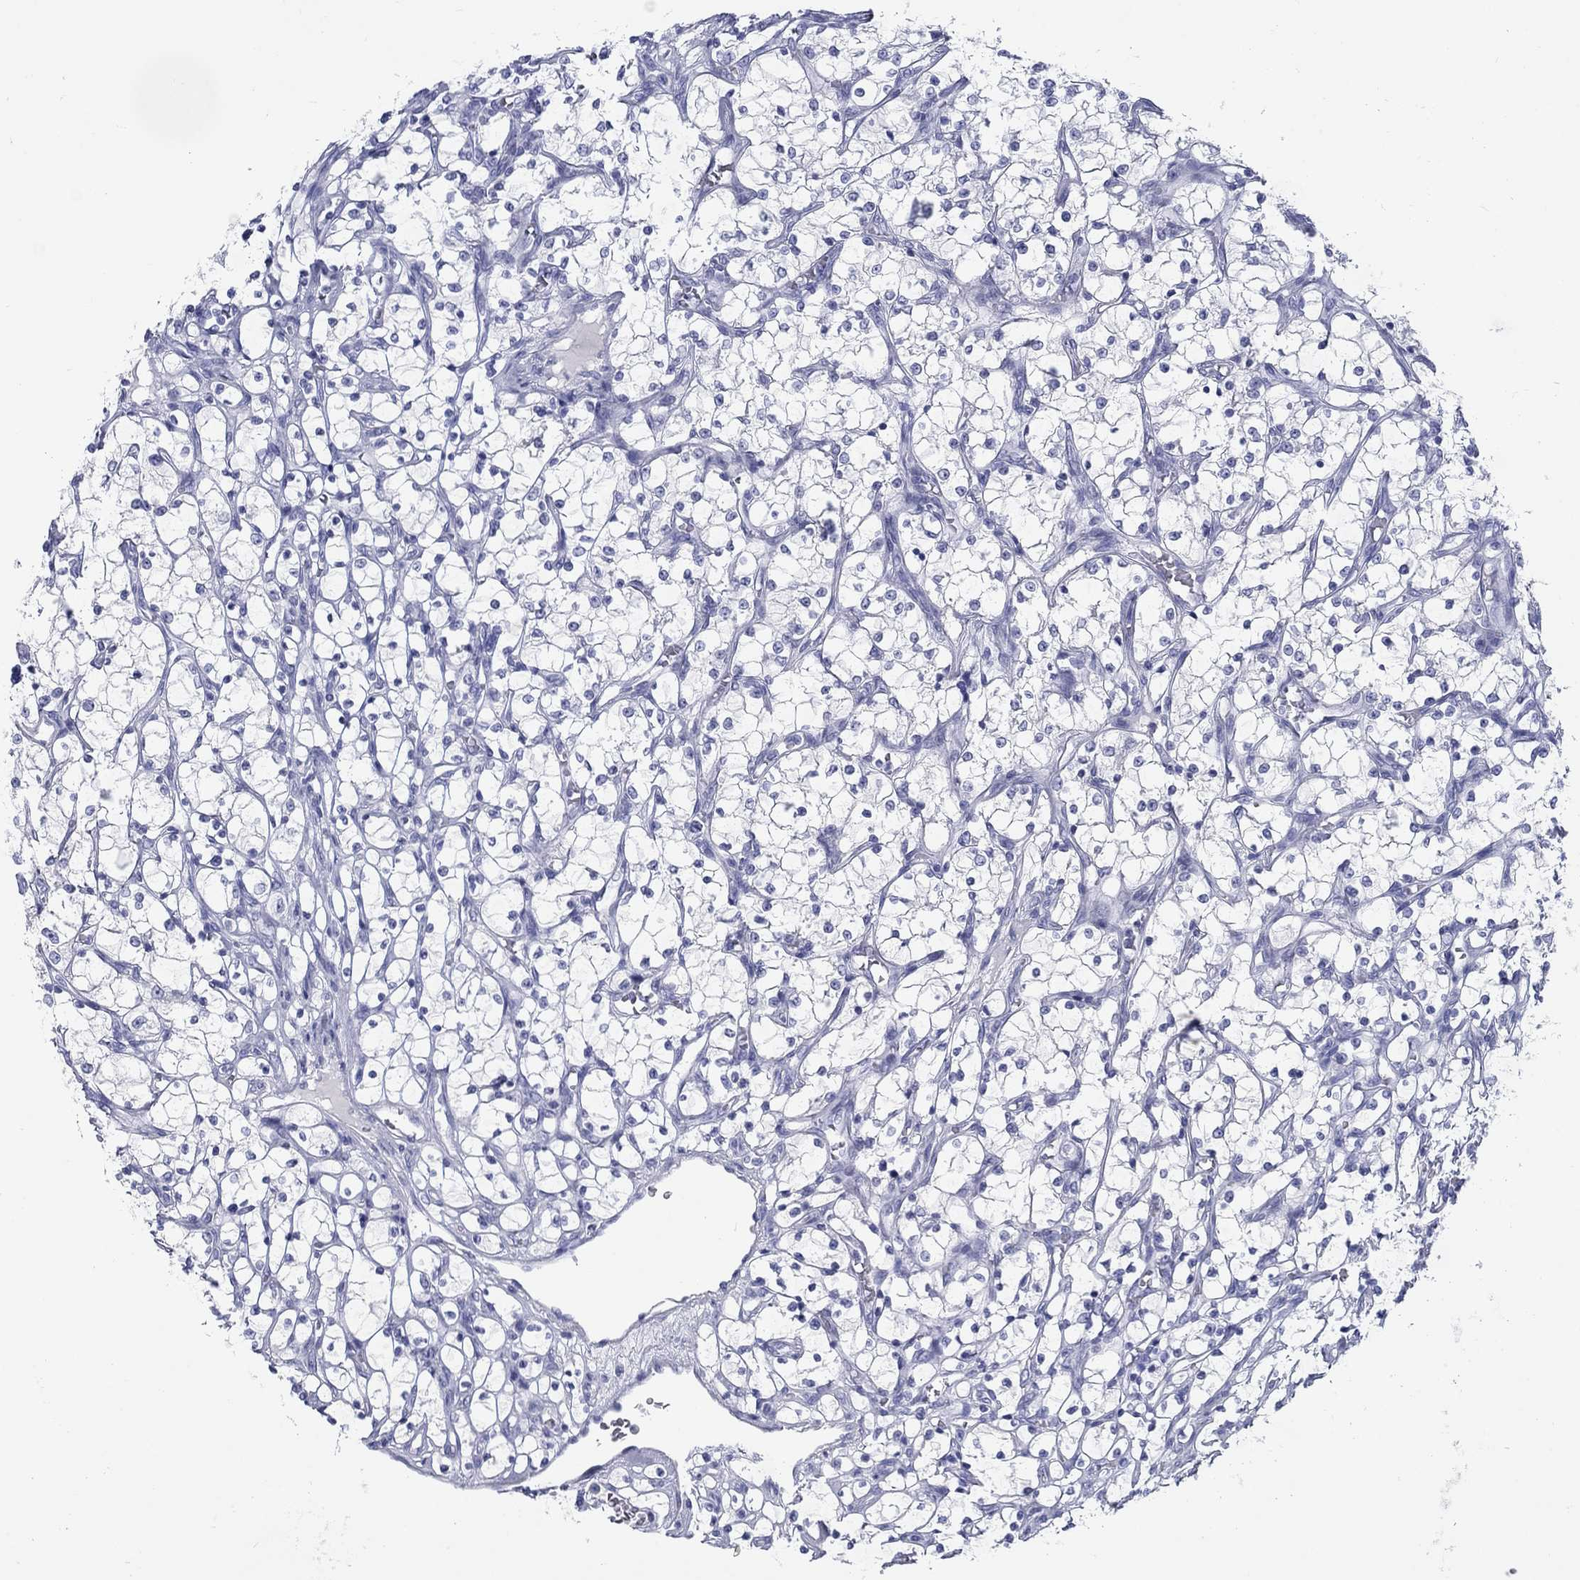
{"staining": {"intensity": "negative", "quantity": "none", "location": "none"}, "tissue": "renal cancer", "cell_type": "Tumor cells", "image_type": "cancer", "snomed": [{"axis": "morphology", "description": "Adenocarcinoma, NOS"}, {"axis": "topography", "description": "Kidney"}], "caption": "High magnification brightfield microscopy of adenocarcinoma (renal) stained with DAB (3,3'-diaminobenzidine) (brown) and counterstained with hematoxylin (blue): tumor cells show no significant staining.", "gene": "ATP4A", "patient": {"sex": "female", "age": 69}}